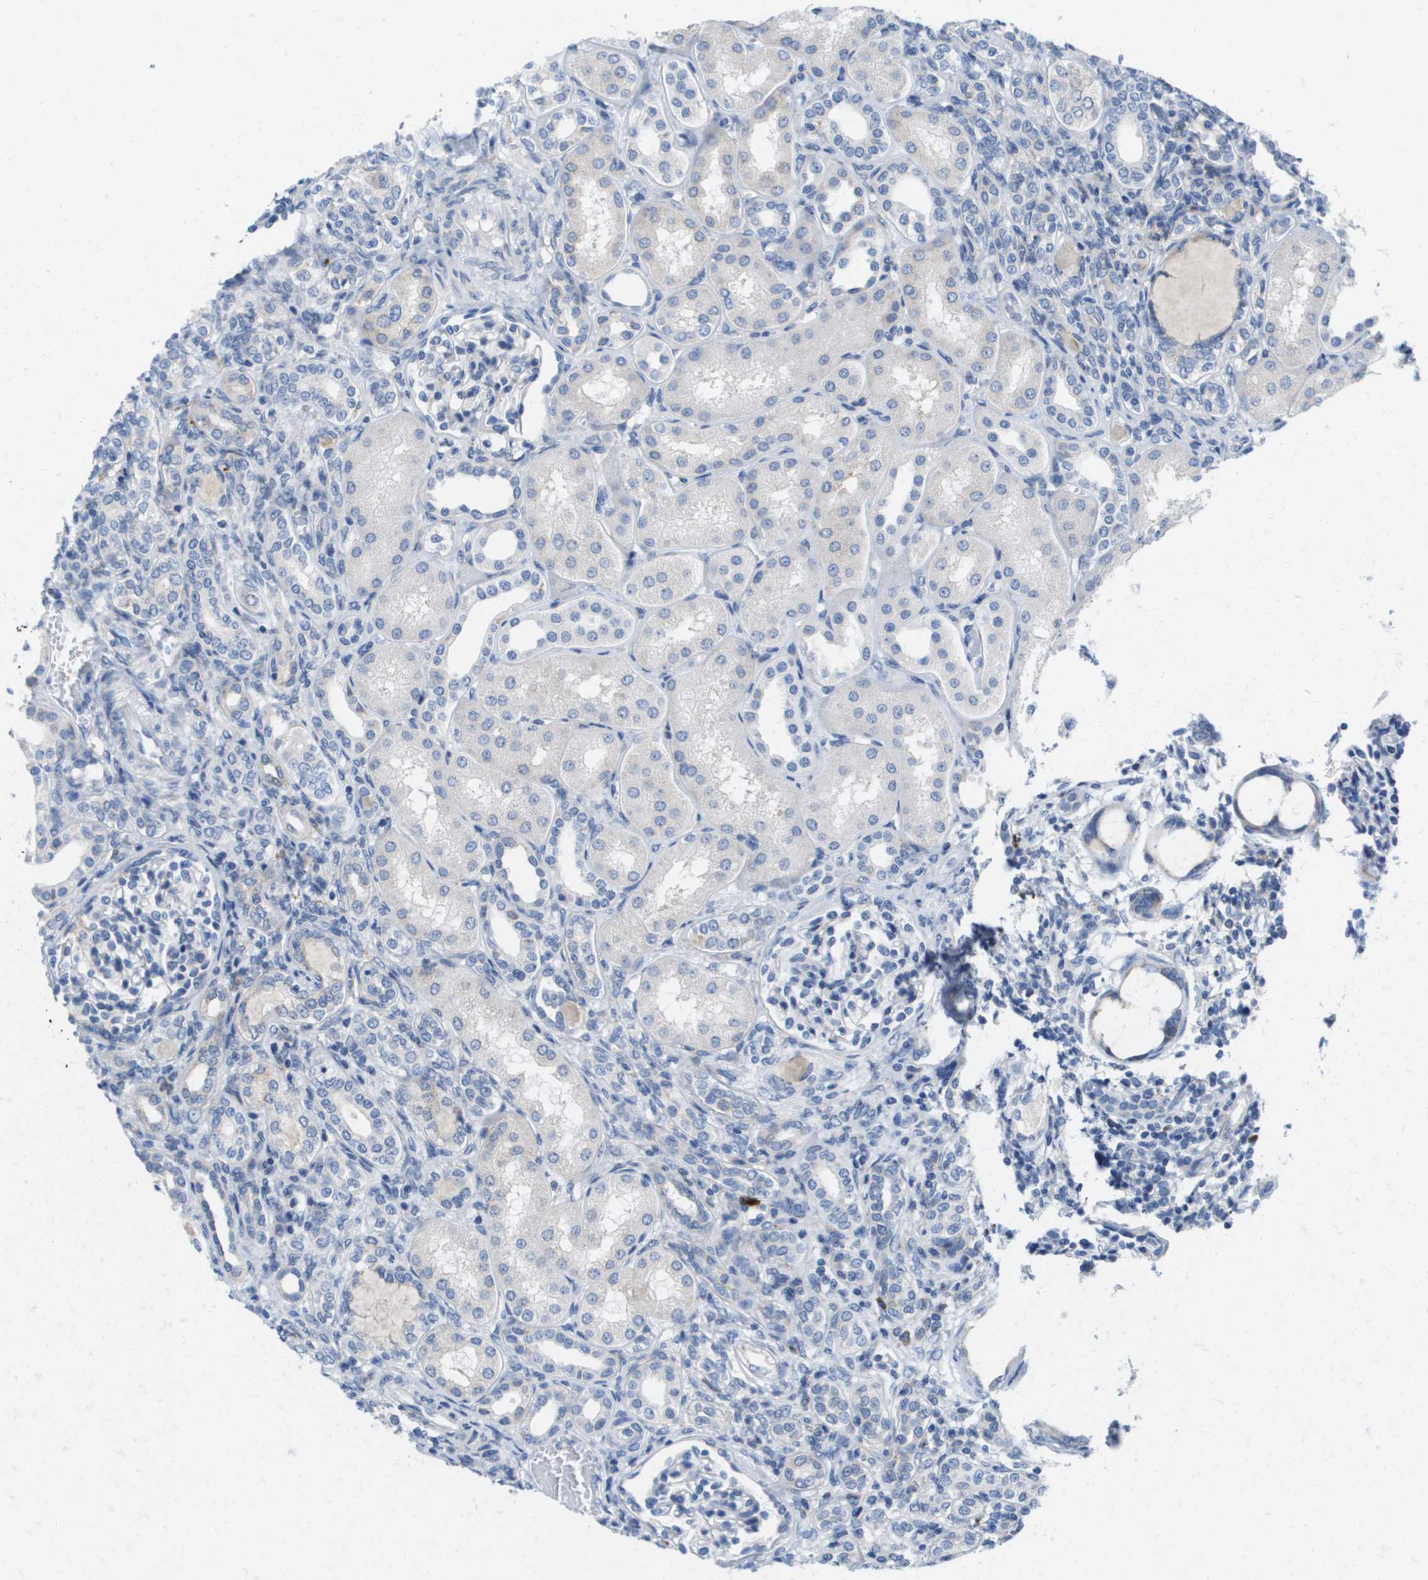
{"staining": {"intensity": "negative", "quantity": "none", "location": "none"}, "tissue": "kidney", "cell_type": "Cells in glomeruli", "image_type": "normal", "snomed": [{"axis": "morphology", "description": "Normal tissue, NOS"}, {"axis": "topography", "description": "Kidney"}], "caption": "IHC of normal kidney shows no positivity in cells in glomeruli.", "gene": "CD3G", "patient": {"sex": "male", "age": 7}}